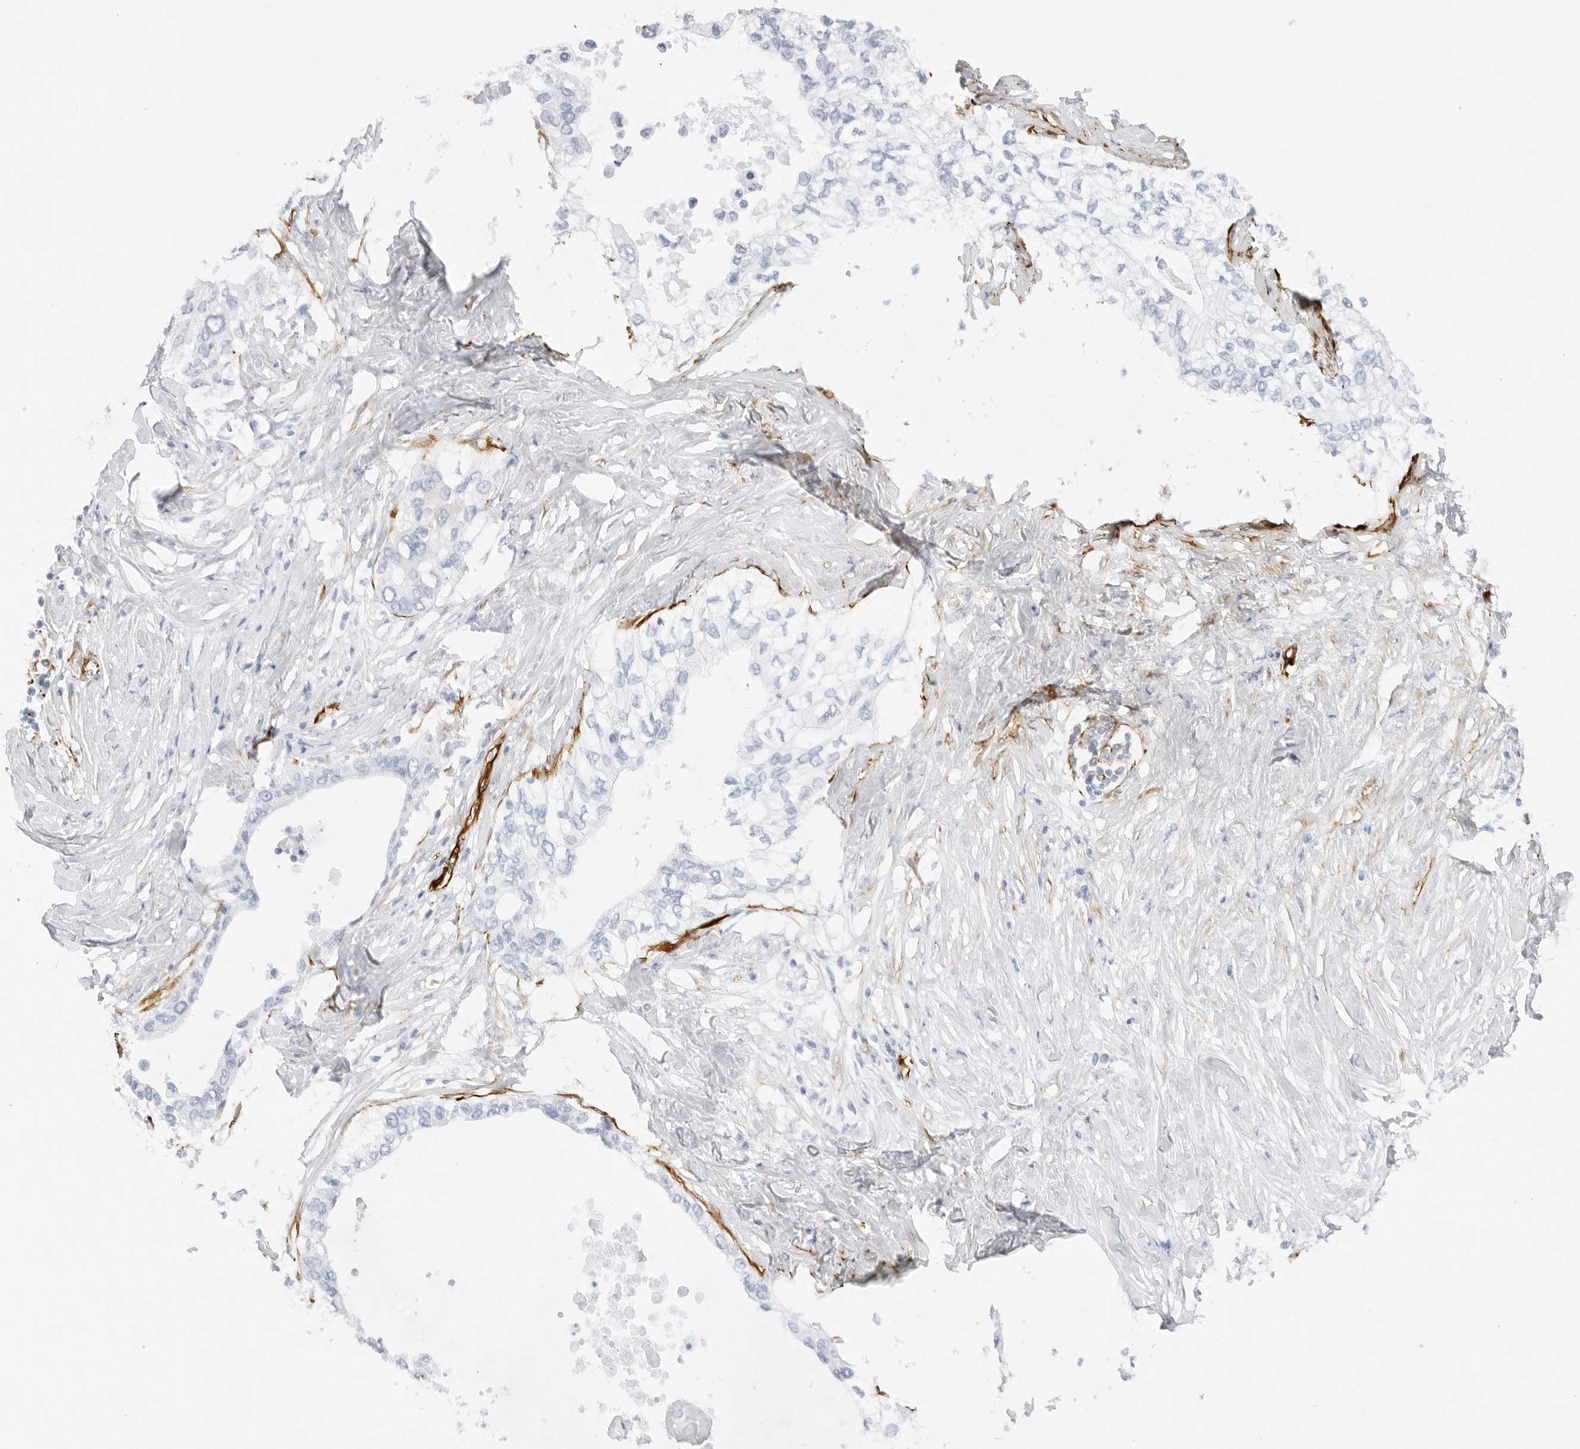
{"staining": {"intensity": "negative", "quantity": "none", "location": "none"}, "tissue": "pancreatic cancer", "cell_type": "Tumor cells", "image_type": "cancer", "snomed": [{"axis": "morphology", "description": "Normal tissue, NOS"}, {"axis": "morphology", "description": "Adenocarcinoma, NOS"}, {"axis": "topography", "description": "Pancreas"}, {"axis": "topography", "description": "Peripheral nerve tissue"}], "caption": "This is a photomicrograph of IHC staining of pancreatic adenocarcinoma, which shows no staining in tumor cells.", "gene": "NES", "patient": {"sex": "male", "age": 59}}